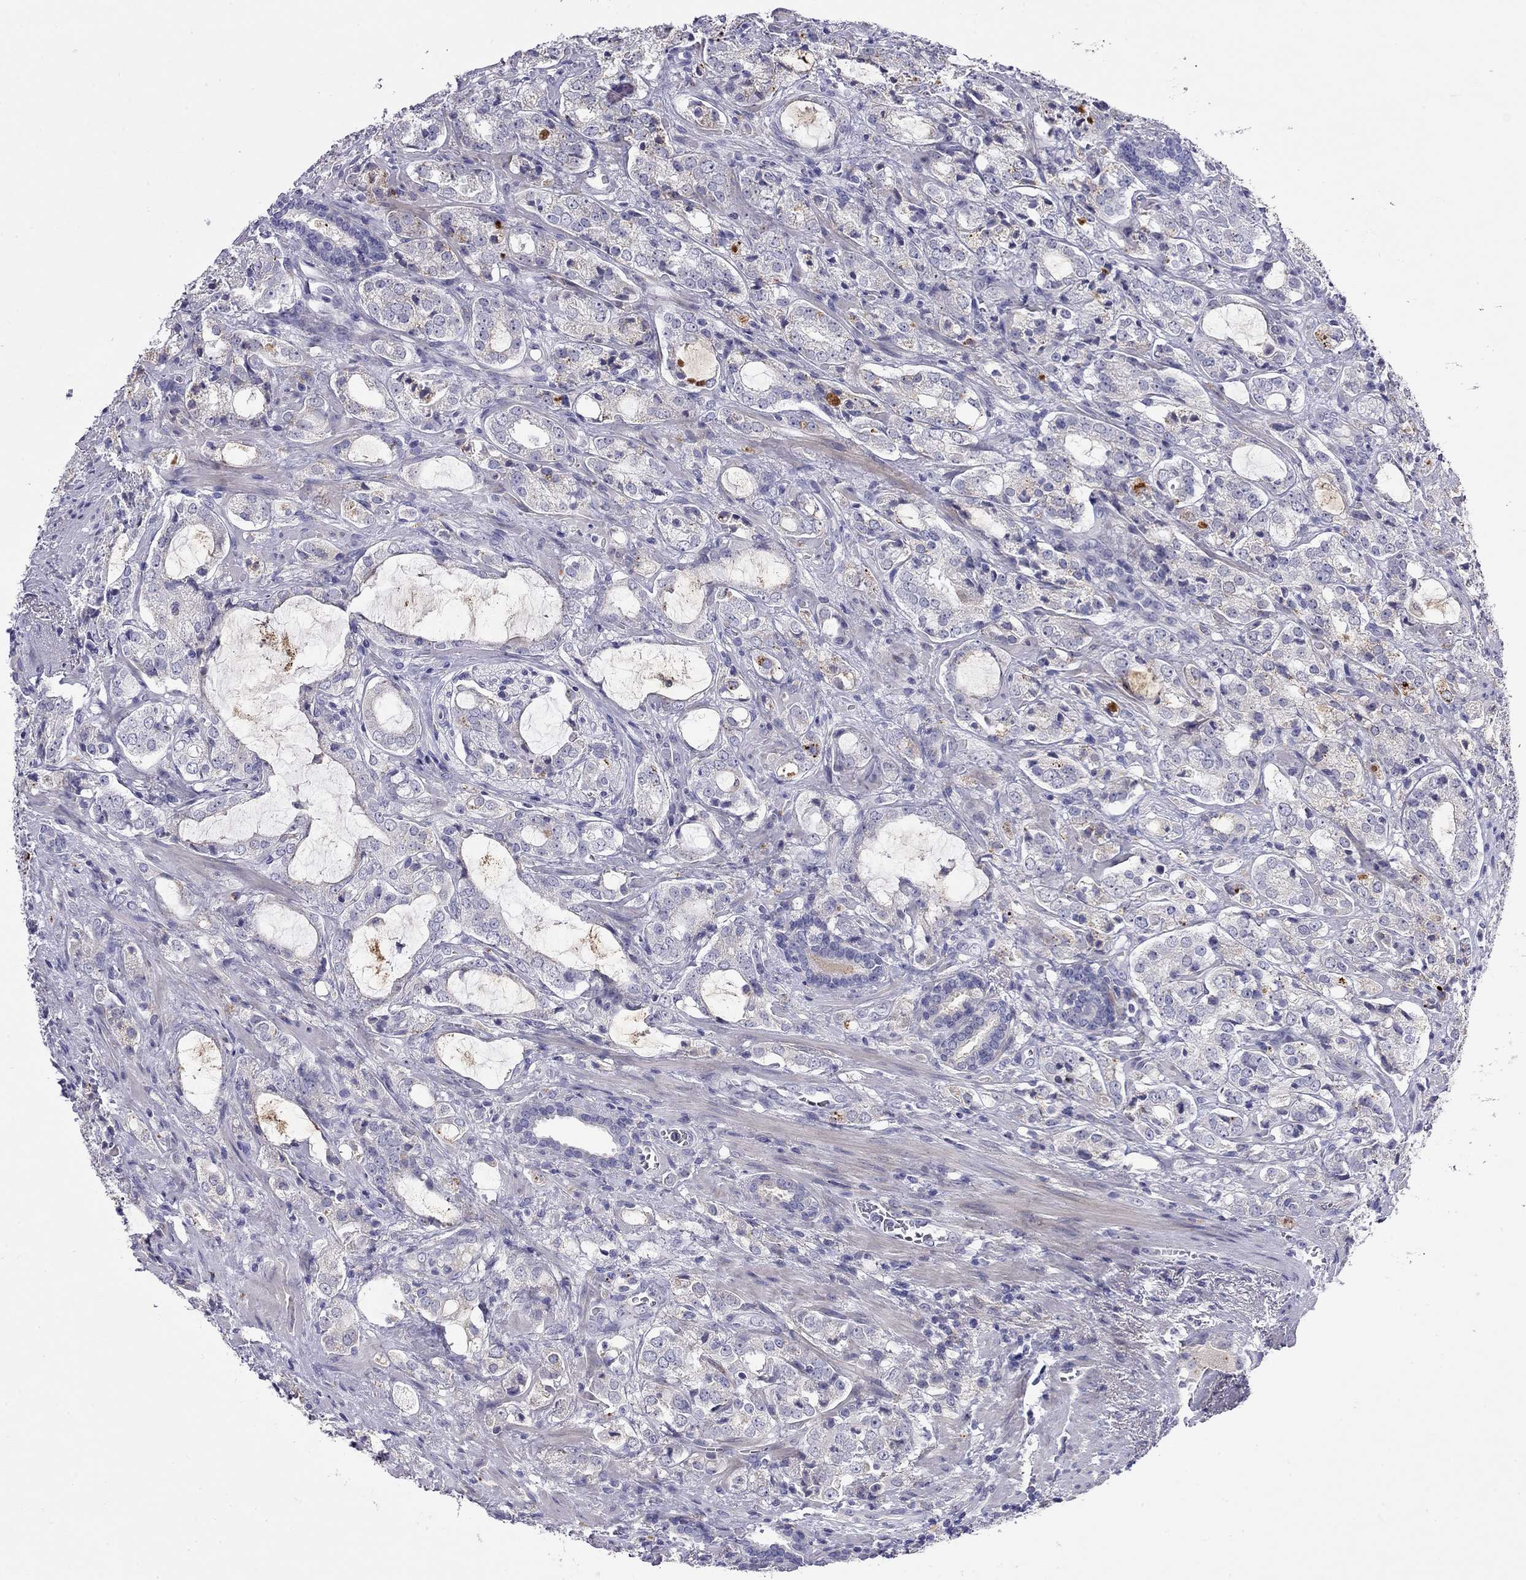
{"staining": {"intensity": "negative", "quantity": "none", "location": "none"}, "tissue": "prostate cancer", "cell_type": "Tumor cells", "image_type": "cancer", "snomed": [{"axis": "morphology", "description": "Adenocarcinoma, NOS"}, {"axis": "topography", "description": "Prostate"}], "caption": "An image of prostate cancer stained for a protein shows no brown staining in tumor cells. (DAB (3,3'-diaminobenzidine) IHC, high magnification).", "gene": "CPNE4", "patient": {"sex": "male", "age": 66}}